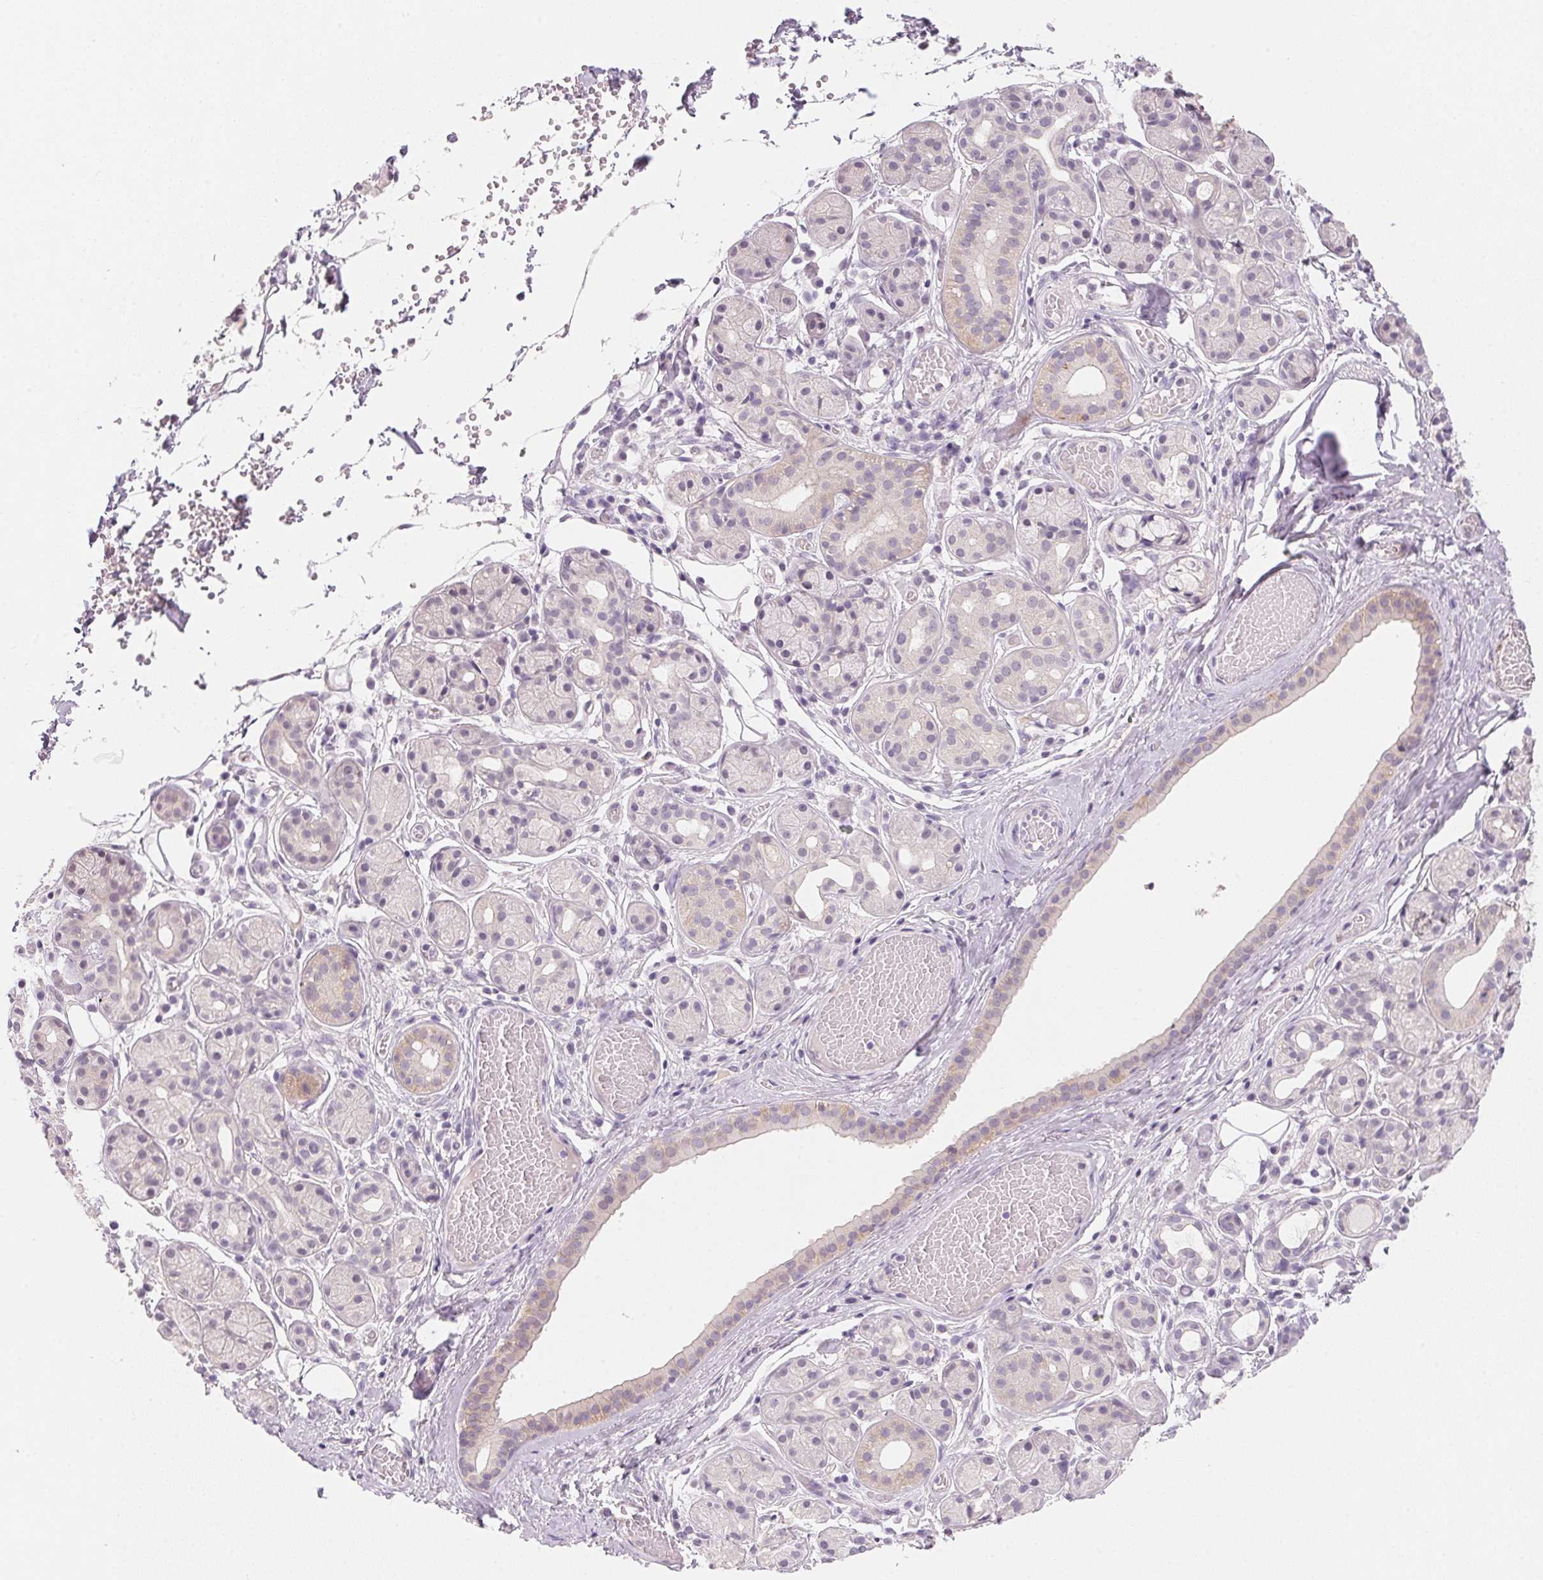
{"staining": {"intensity": "weak", "quantity": "<25%", "location": "cytoplasmic/membranous"}, "tissue": "salivary gland", "cell_type": "Glandular cells", "image_type": "normal", "snomed": [{"axis": "morphology", "description": "Normal tissue, NOS"}, {"axis": "topography", "description": "Salivary gland"}, {"axis": "topography", "description": "Peripheral nerve tissue"}], "caption": "A photomicrograph of human salivary gland is negative for staining in glandular cells. Nuclei are stained in blue.", "gene": "MCOLN3", "patient": {"sex": "male", "age": 71}}